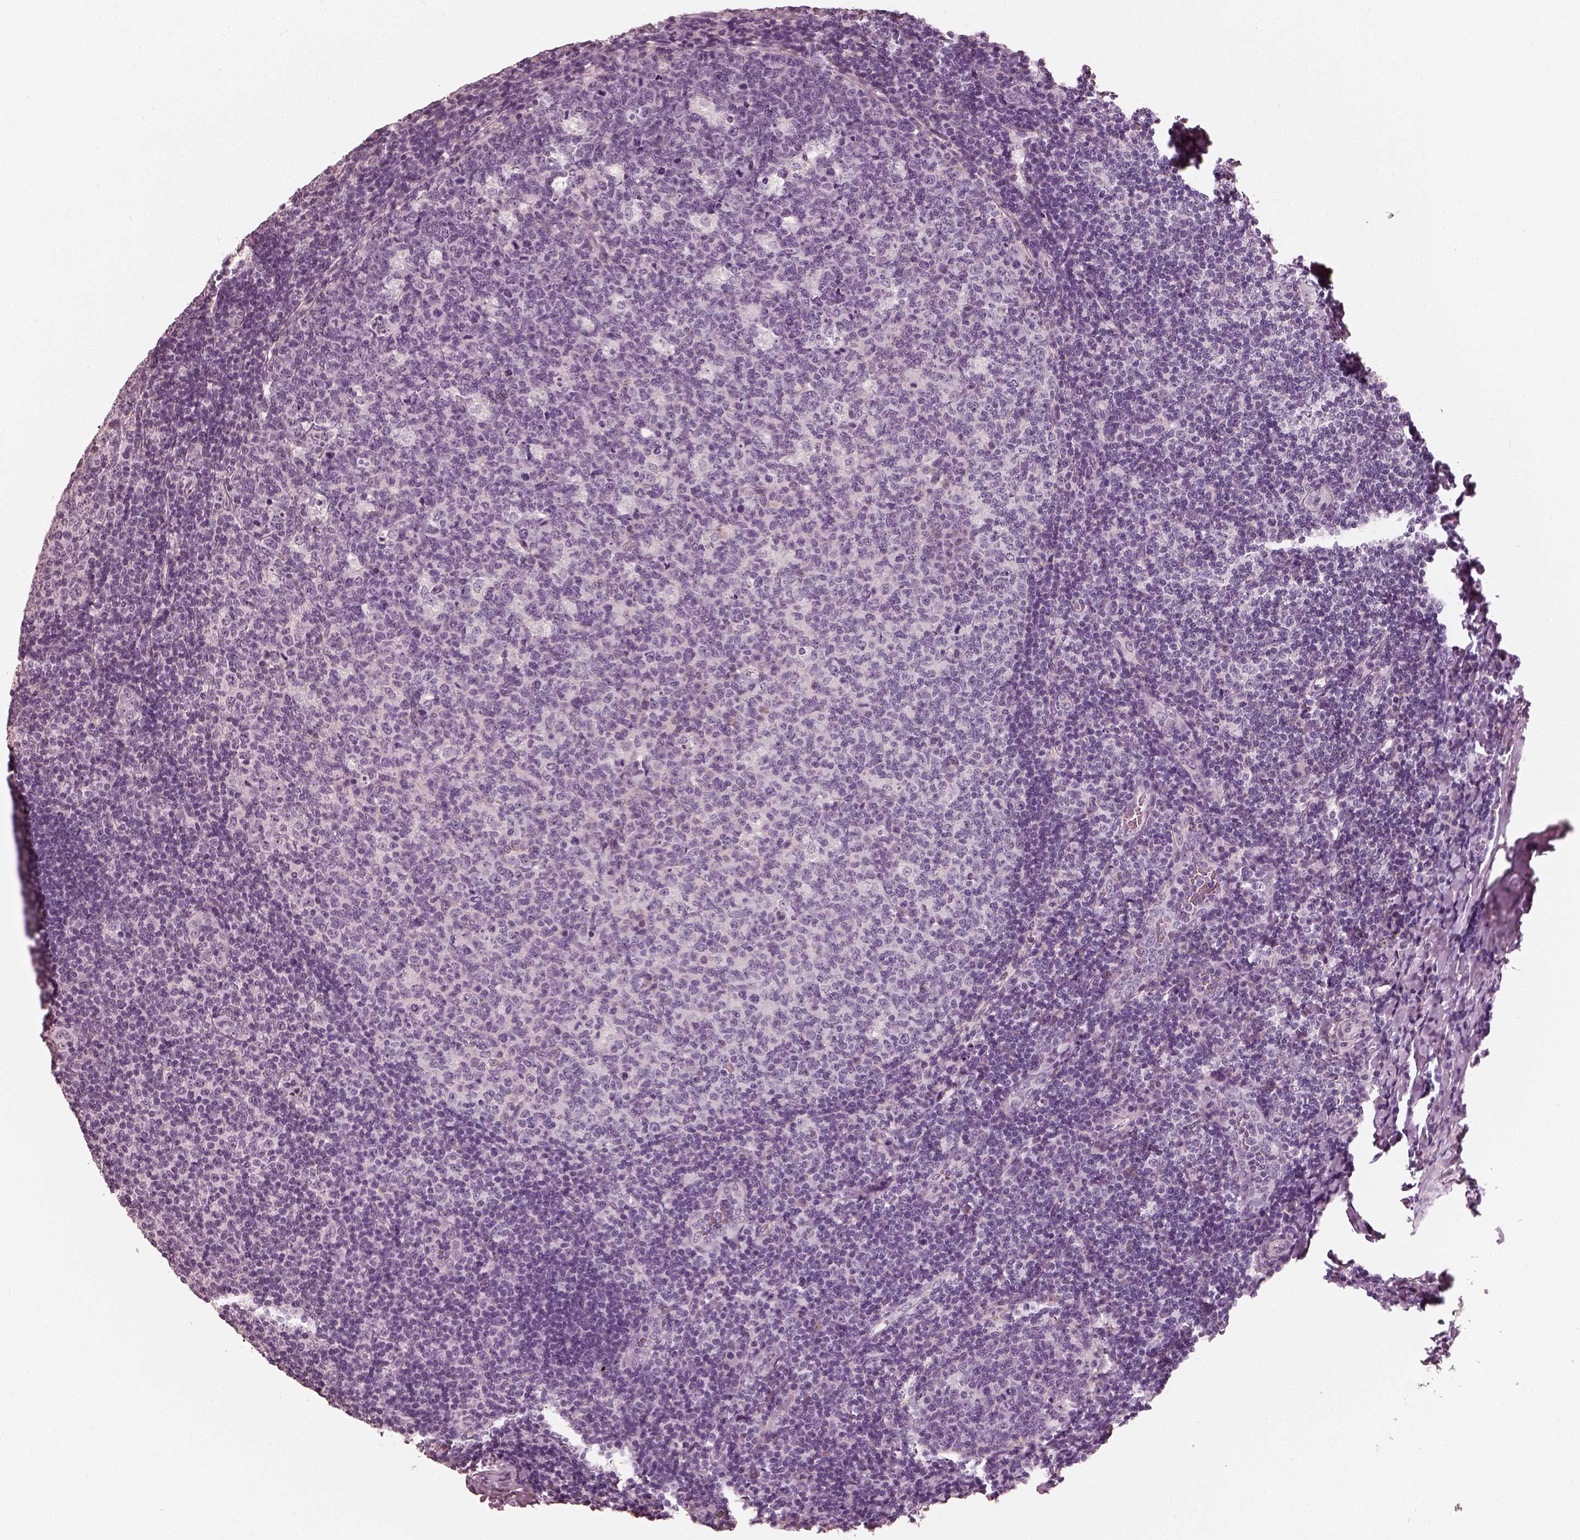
{"staining": {"intensity": "negative", "quantity": "none", "location": "none"}, "tissue": "tonsil", "cell_type": "Germinal center cells", "image_type": "normal", "snomed": [{"axis": "morphology", "description": "Normal tissue, NOS"}, {"axis": "topography", "description": "Tonsil"}], "caption": "Tonsil stained for a protein using immunohistochemistry (IHC) exhibits no positivity germinal center cells.", "gene": "RS1", "patient": {"sex": "male", "age": 17}}